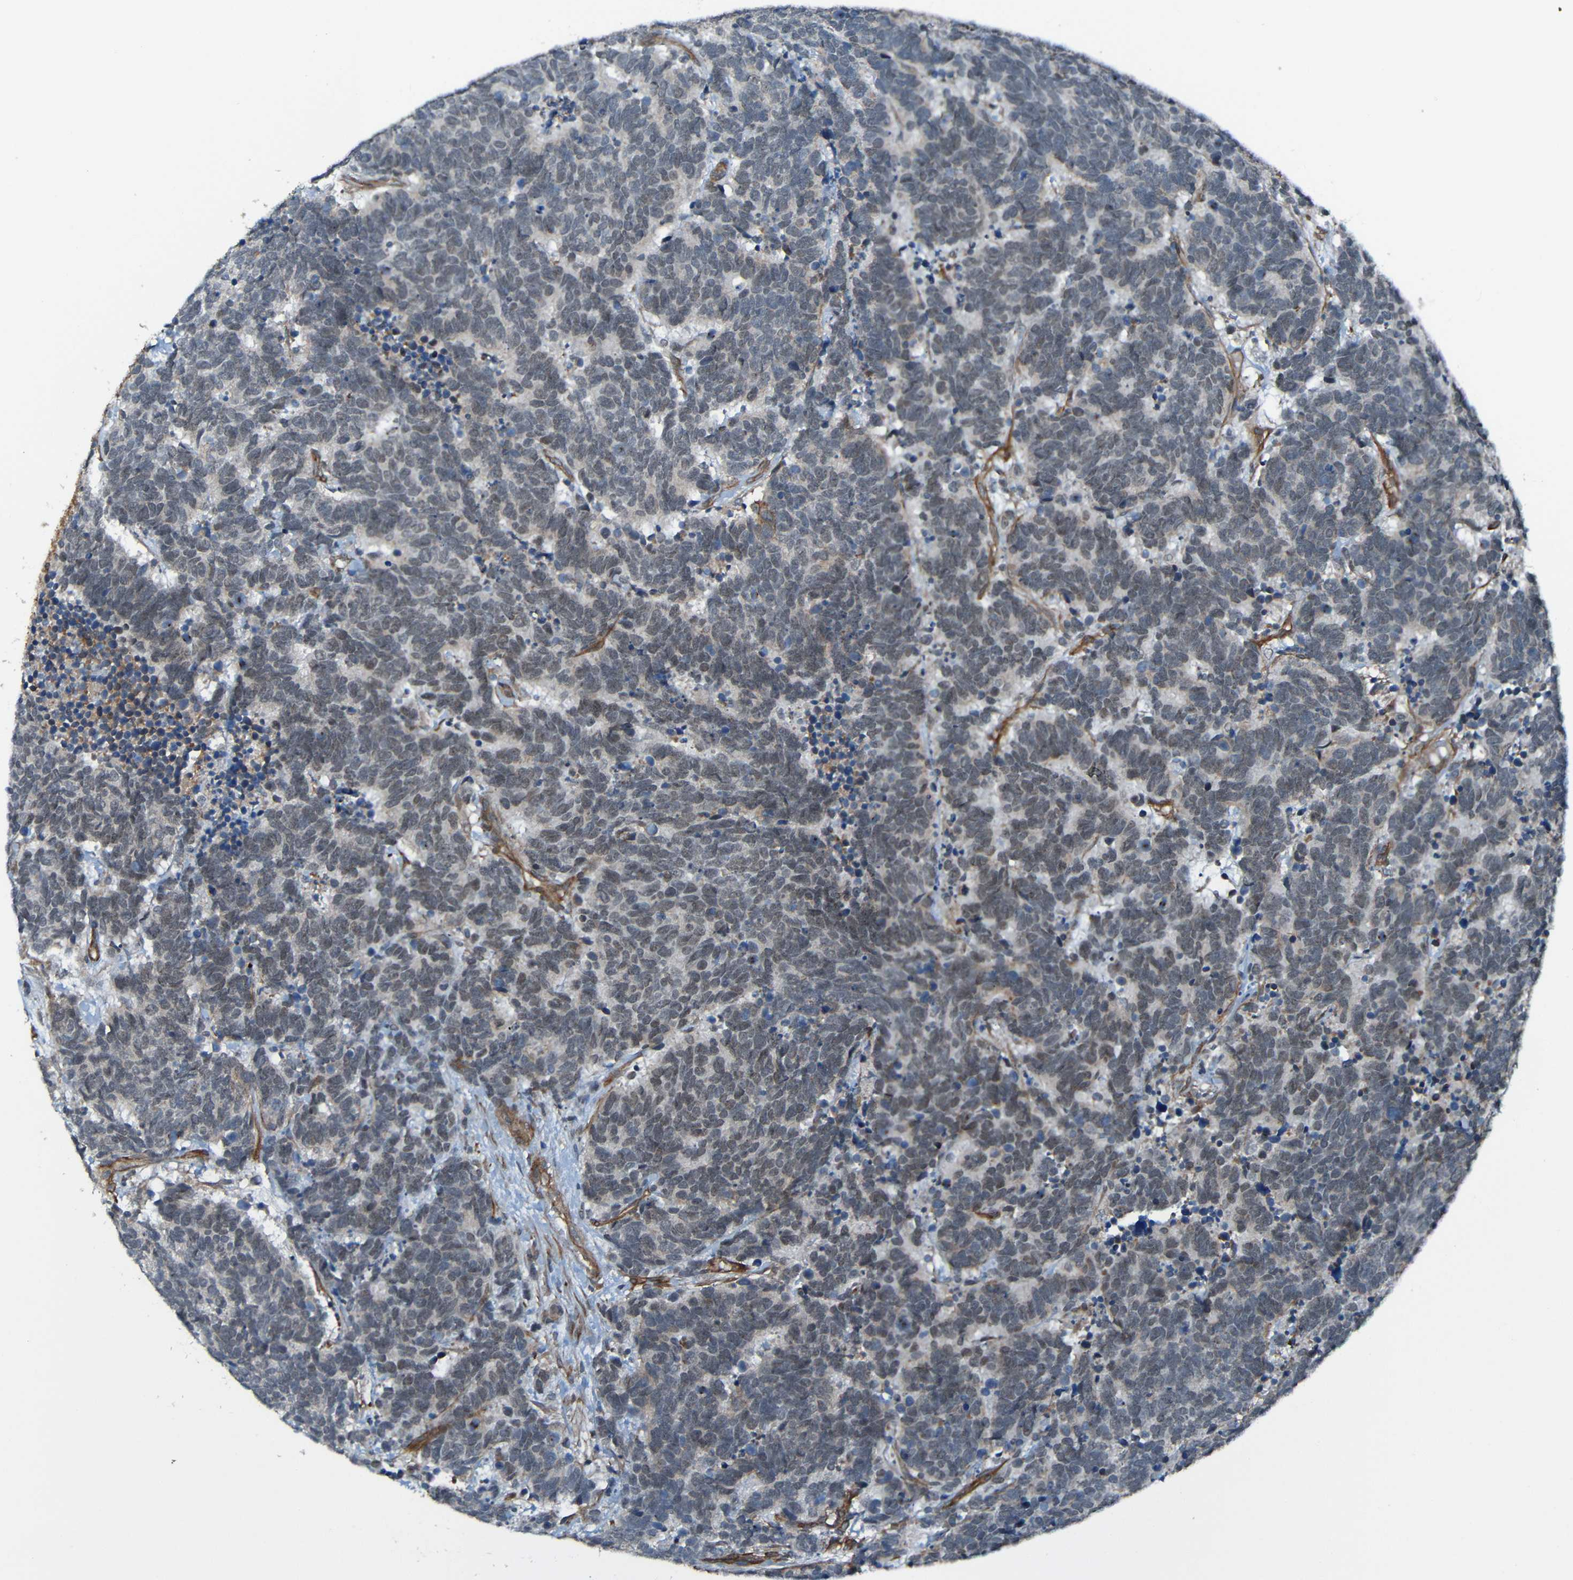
{"staining": {"intensity": "weak", "quantity": "<25%", "location": "cytoplasmic/membranous"}, "tissue": "carcinoid", "cell_type": "Tumor cells", "image_type": "cancer", "snomed": [{"axis": "morphology", "description": "Carcinoma, NOS"}, {"axis": "morphology", "description": "Carcinoid, malignant, NOS"}, {"axis": "topography", "description": "Urinary bladder"}], "caption": "Human carcinoid stained for a protein using immunohistochemistry reveals no staining in tumor cells.", "gene": "LGR5", "patient": {"sex": "male", "age": 57}}